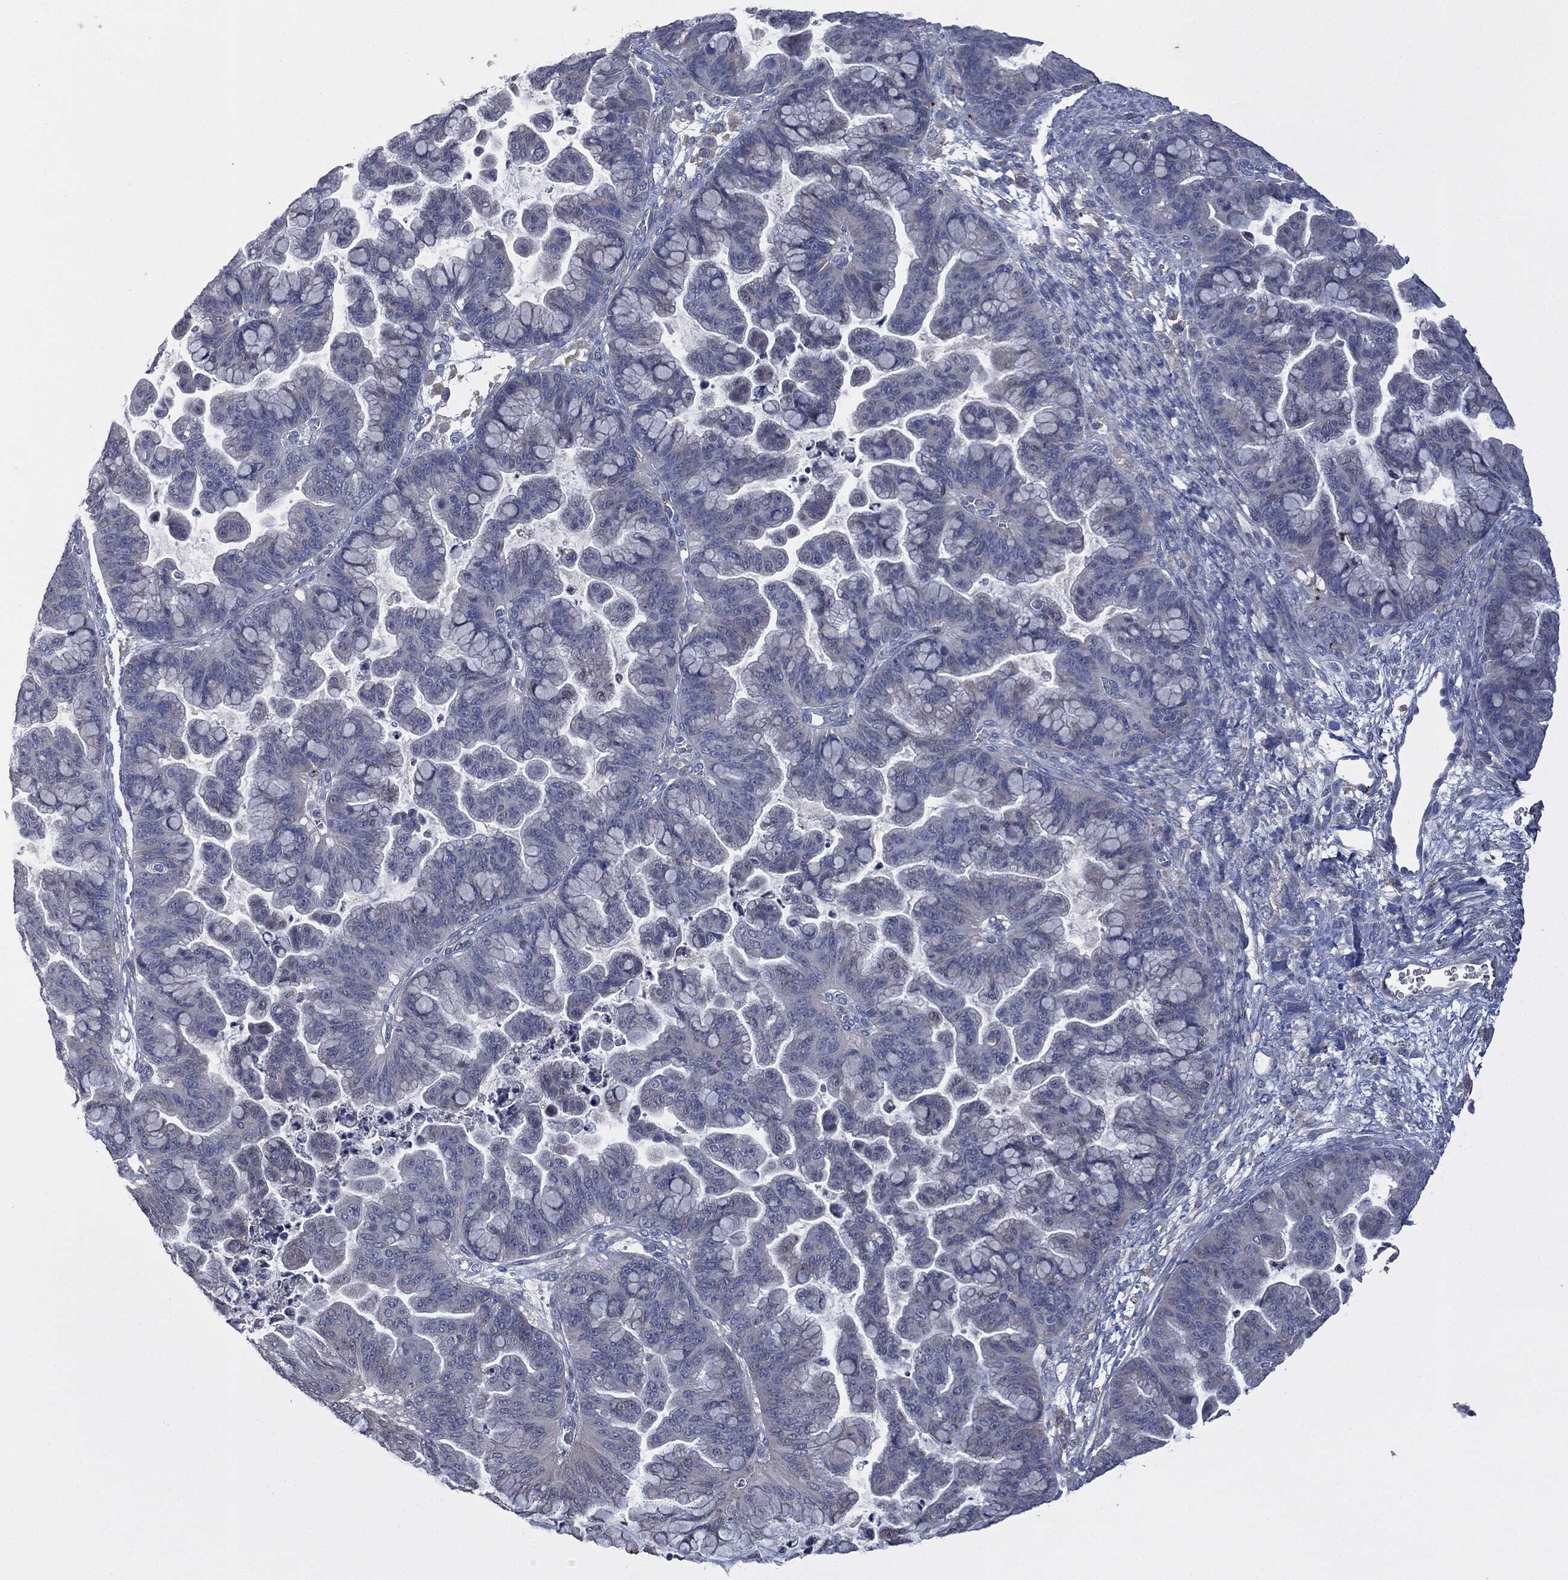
{"staining": {"intensity": "negative", "quantity": "none", "location": "none"}, "tissue": "ovarian cancer", "cell_type": "Tumor cells", "image_type": "cancer", "snomed": [{"axis": "morphology", "description": "Cystadenocarcinoma, mucinous, NOS"}, {"axis": "topography", "description": "Ovary"}], "caption": "High power microscopy photomicrograph of an immunohistochemistry histopathology image of mucinous cystadenocarcinoma (ovarian), revealing no significant staining in tumor cells. (Stains: DAB immunohistochemistry (IHC) with hematoxylin counter stain, Microscopy: brightfield microscopy at high magnification).", "gene": "CD33", "patient": {"sex": "female", "age": 67}}